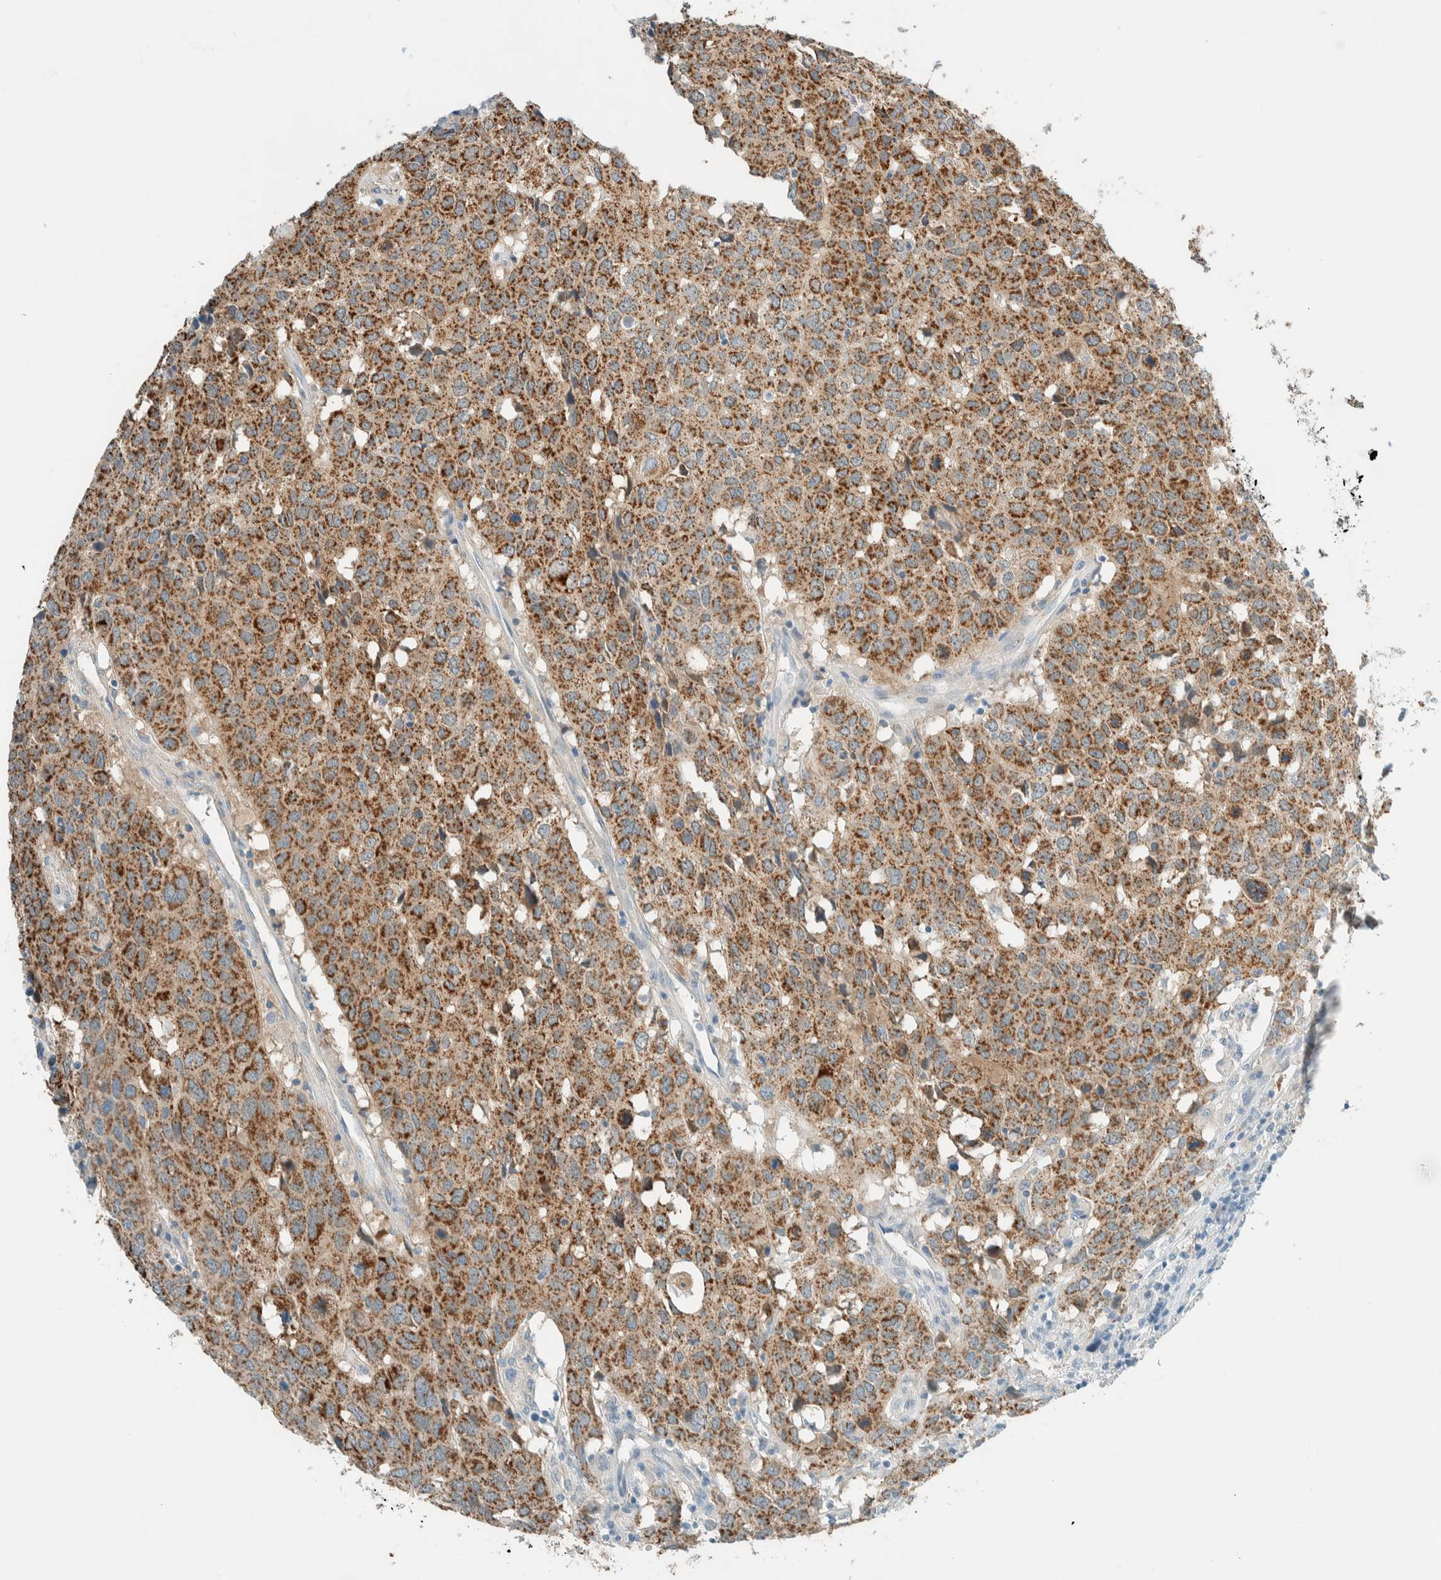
{"staining": {"intensity": "moderate", "quantity": ">75%", "location": "cytoplasmic/membranous"}, "tissue": "head and neck cancer", "cell_type": "Tumor cells", "image_type": "cancer", "snomed": [{"axis": "morphology", "description": "Squamous cell carcinoma, NOS"}, {"axis": "topography", "description": "Head-Neck"}], "caption": "This histopathology image demonstrates immunohistochemistry (IHC) staining of human head and neck cancer, with medium moderate cytoplasmic/membranous expression in about >75% of tumor cells.", "gene": "ALDH7A1", "patient": {"sex": "male", "age": 66}}